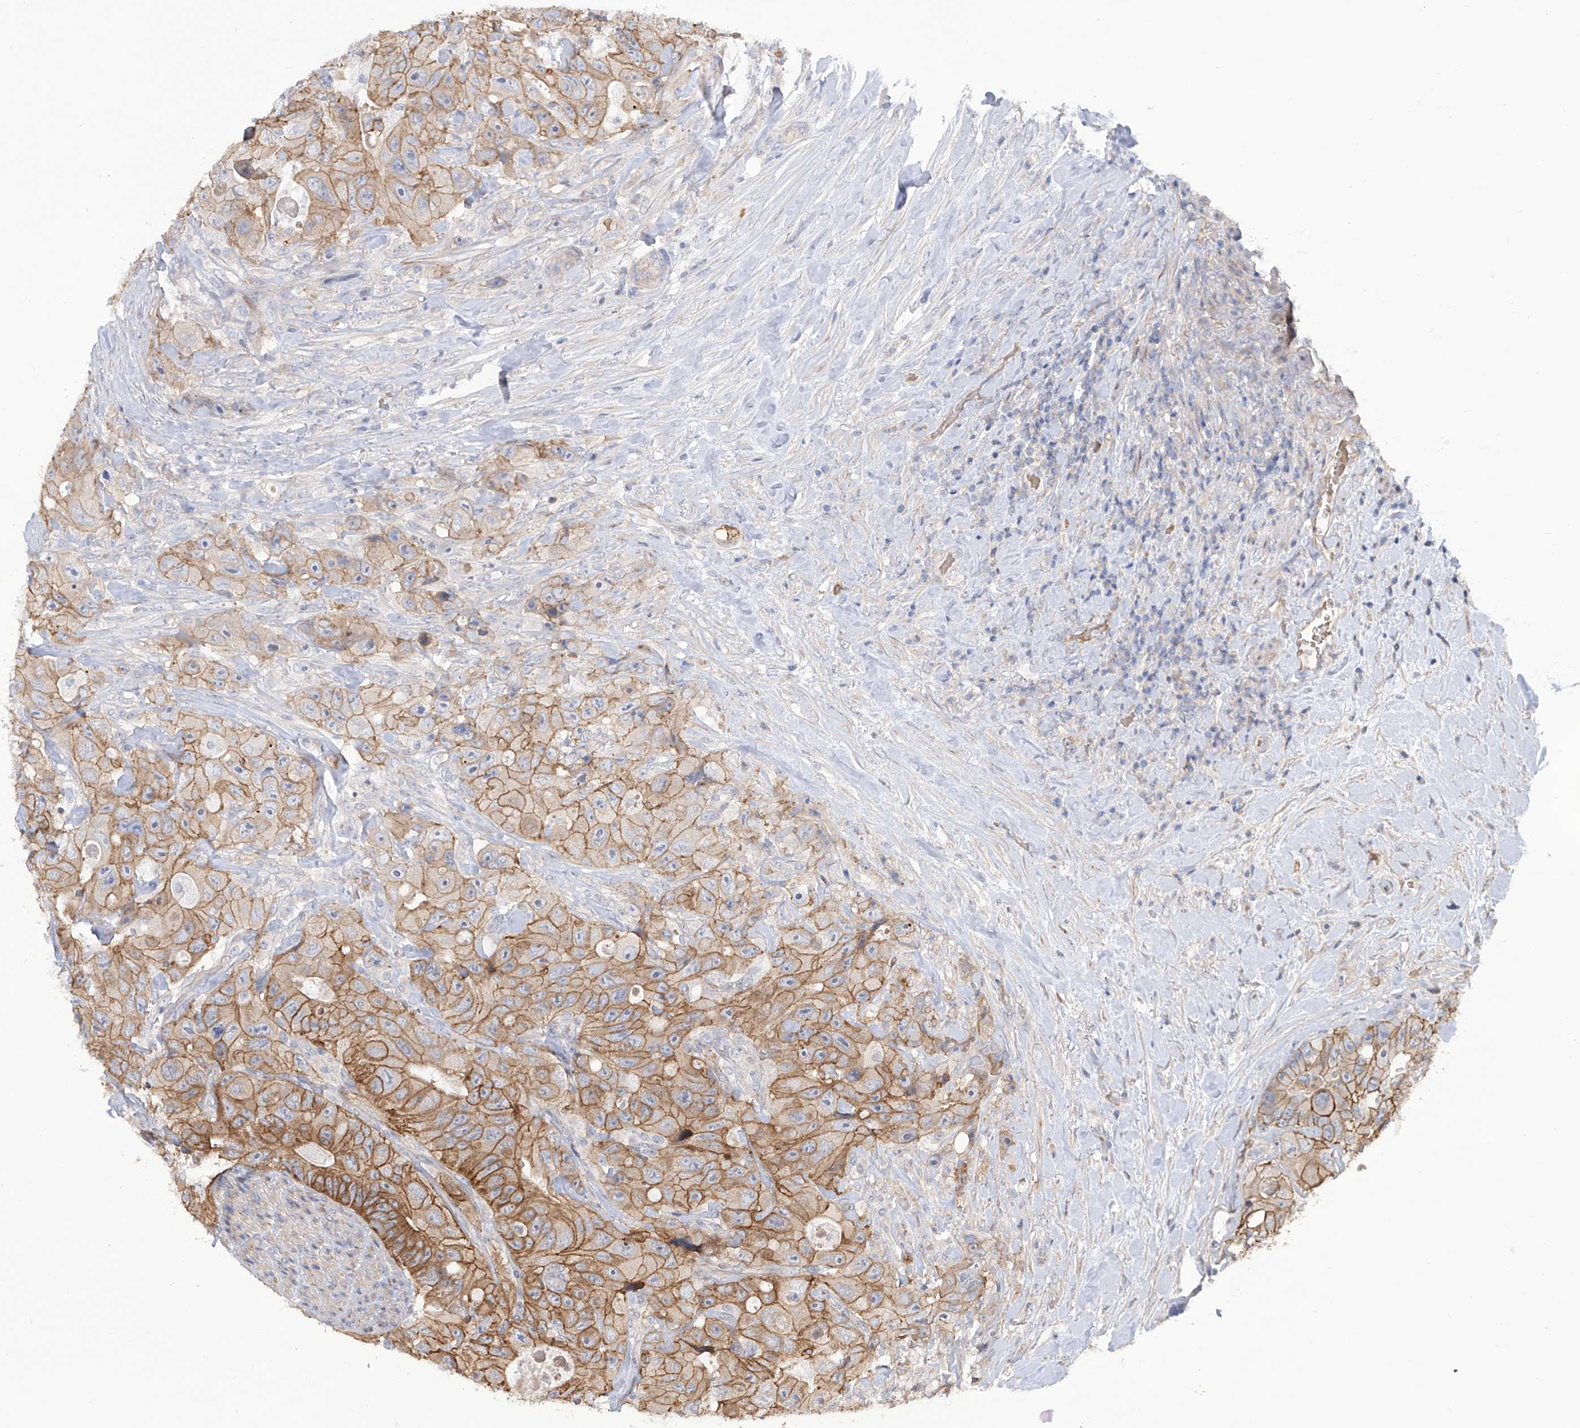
{"staining": {"intensity": "moderate", "quantity": ">75%", "location": "cytoplasmic/membranous"}, "tissue": "colorectal cancer", "cell_type": "Tumor cells", "image_type": "cancer", "snomed": [{"axis": "morphology", "description": "Adenocarcinoma, NOS"}, {"axis": "topography", "description": "Colon"}], "caption": "High-power microscopy captured an IHC histopathology image of adenocarcinoma (colorectal), revealing moderate cytoplasmic/membranous staining in about >75% of tumor cells. Nuclei are stained in blue.", "gene": "LRRC1", "patient": {"sex": "female", "age": 46}}